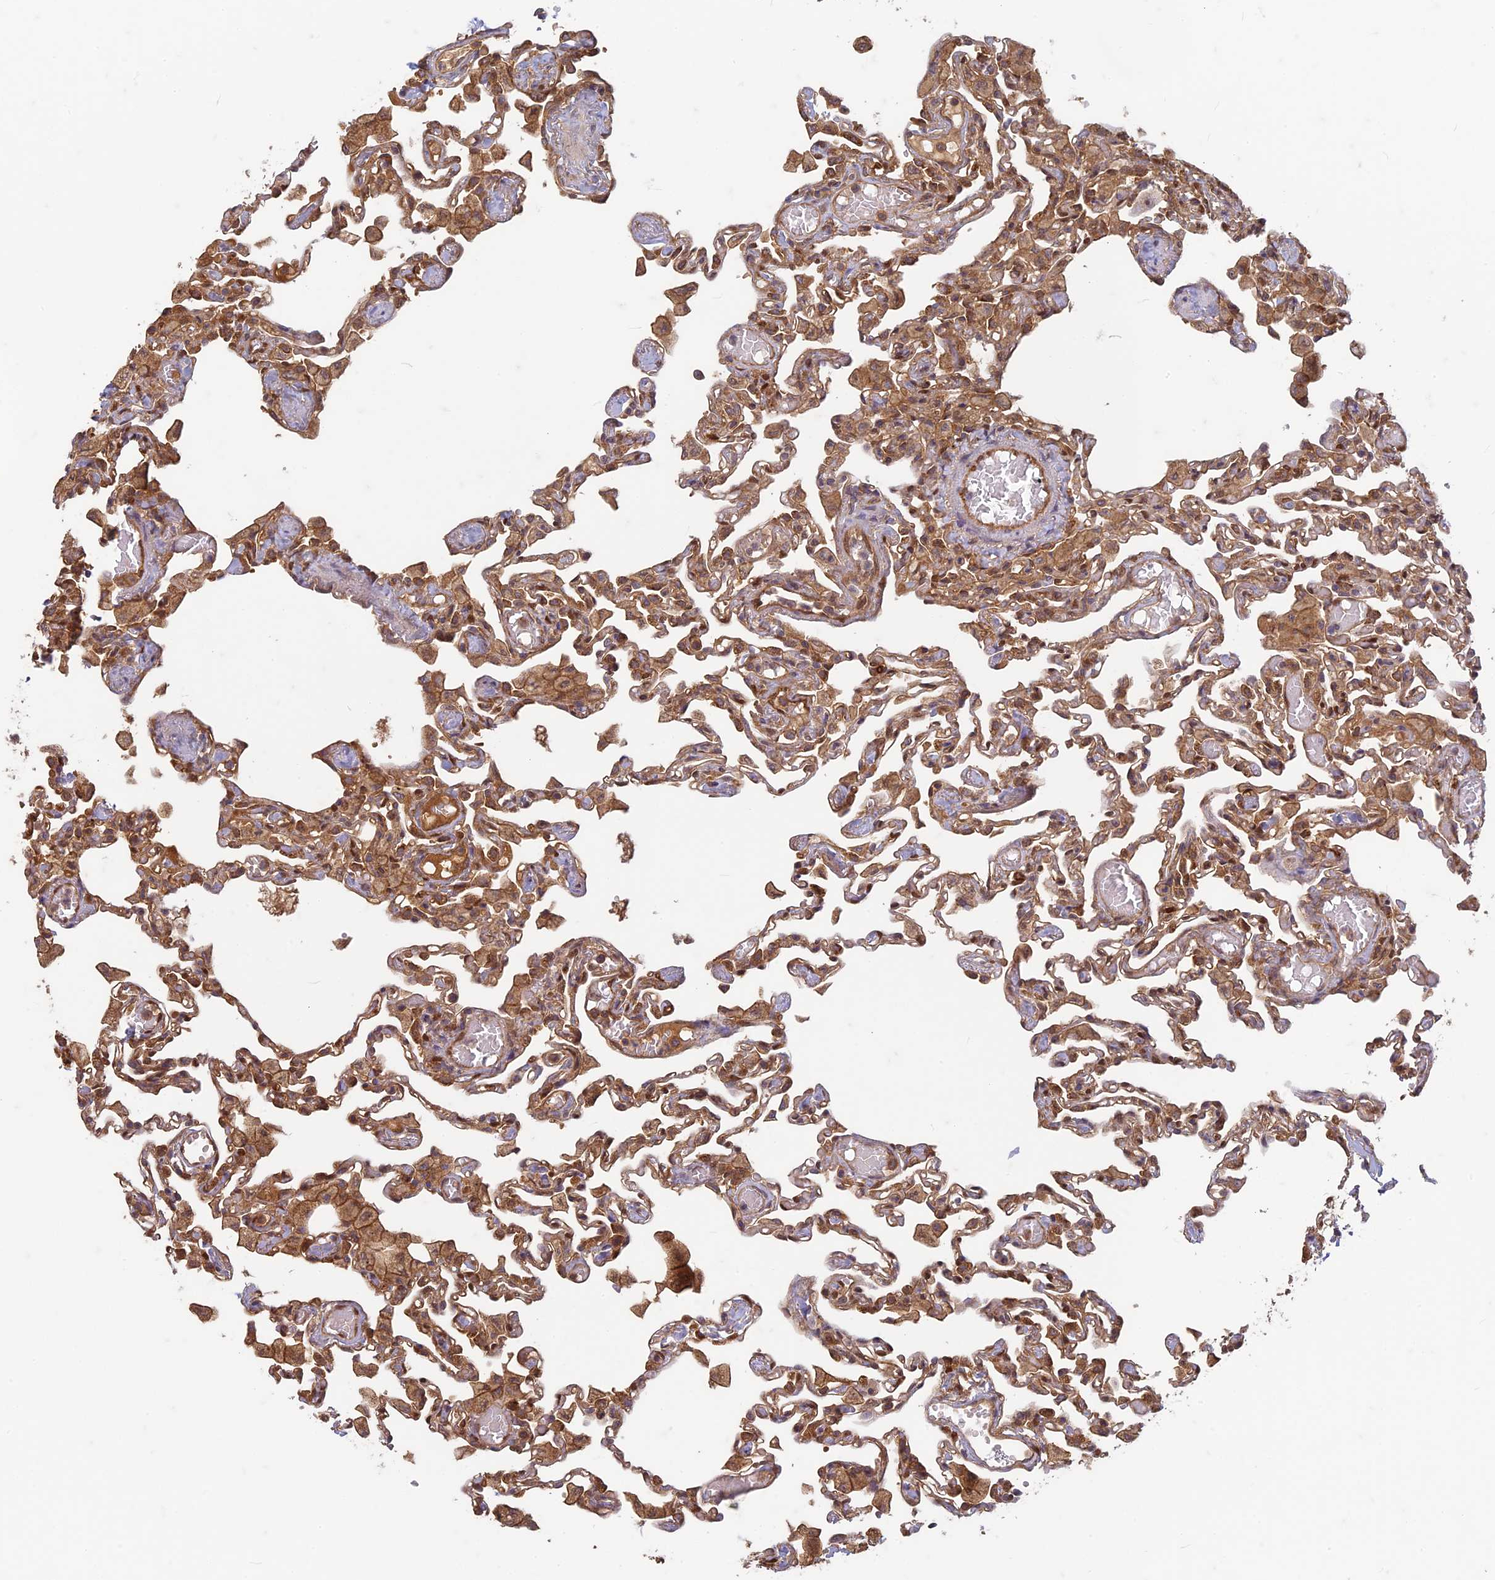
{"staining": {"intensity": "moderate", "quantity": ">75%", "location": "cytoplasmic/membranous"}, "tissue": "lung", "cell_type": "Alveolar cells", "image_type": "normal", "snomed": [{"axis": "morphology", "description": "Normal tissue, NOS"}, {"axis": "topography", "description": "Bronchus"}, {"axis": "topography", "description": "Lung"}], "caption": "The histopathology image shows immunohistochemical staining of benign lung. There is moderate cytoplasmic/membranous staining is identified in about >75% of alveolar cells. (DAB IHC, brown staining for protein, blue staining for nuclei).", "gene": "TCF25", "patient": {"sex": "female", "age": 49}}